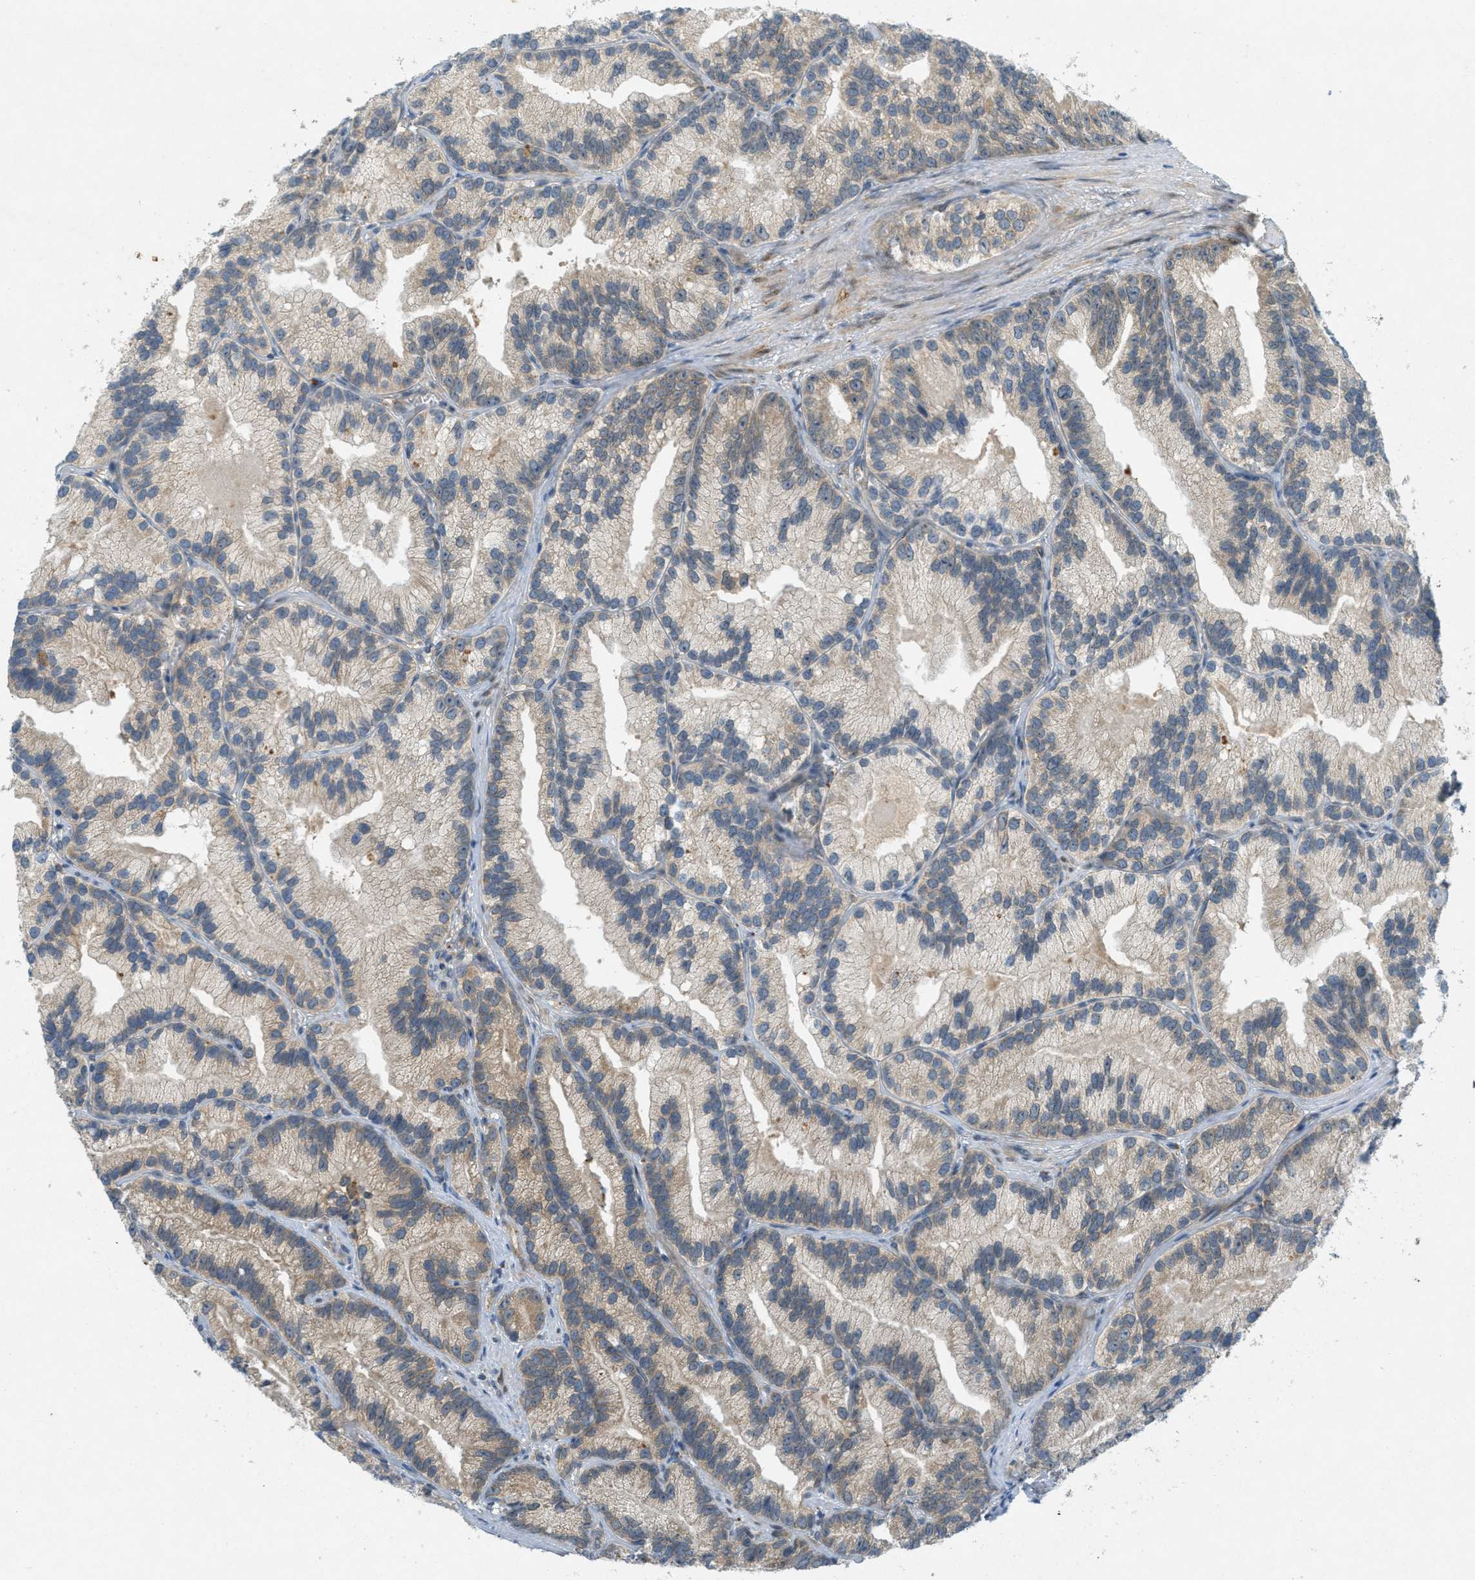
{"staining": {"intensity": "weak", "quantity": ">75%", "location": "cytoplasmic/membranous"}, "tissue": "prostate cancer", "cell_type": "Tumor cells", "image_type": "cancer", "snomed": [{"axis": "morphology", "description": "Adenocarcinoma, Low grade"}, {"axis": "topography", "description": "Prostate"}], "caption": "IHC micrograph of neoplastic tissue: prostate cancer stained using IHC displays low levels of weak protein expression localized specifically in the cytoplasmic/membranous of tumor cells, appearing as a cytoplasmic/membranous brown color.", "gene": "SIGMAR1", "patient": {"sex": "male", "age": 89}}